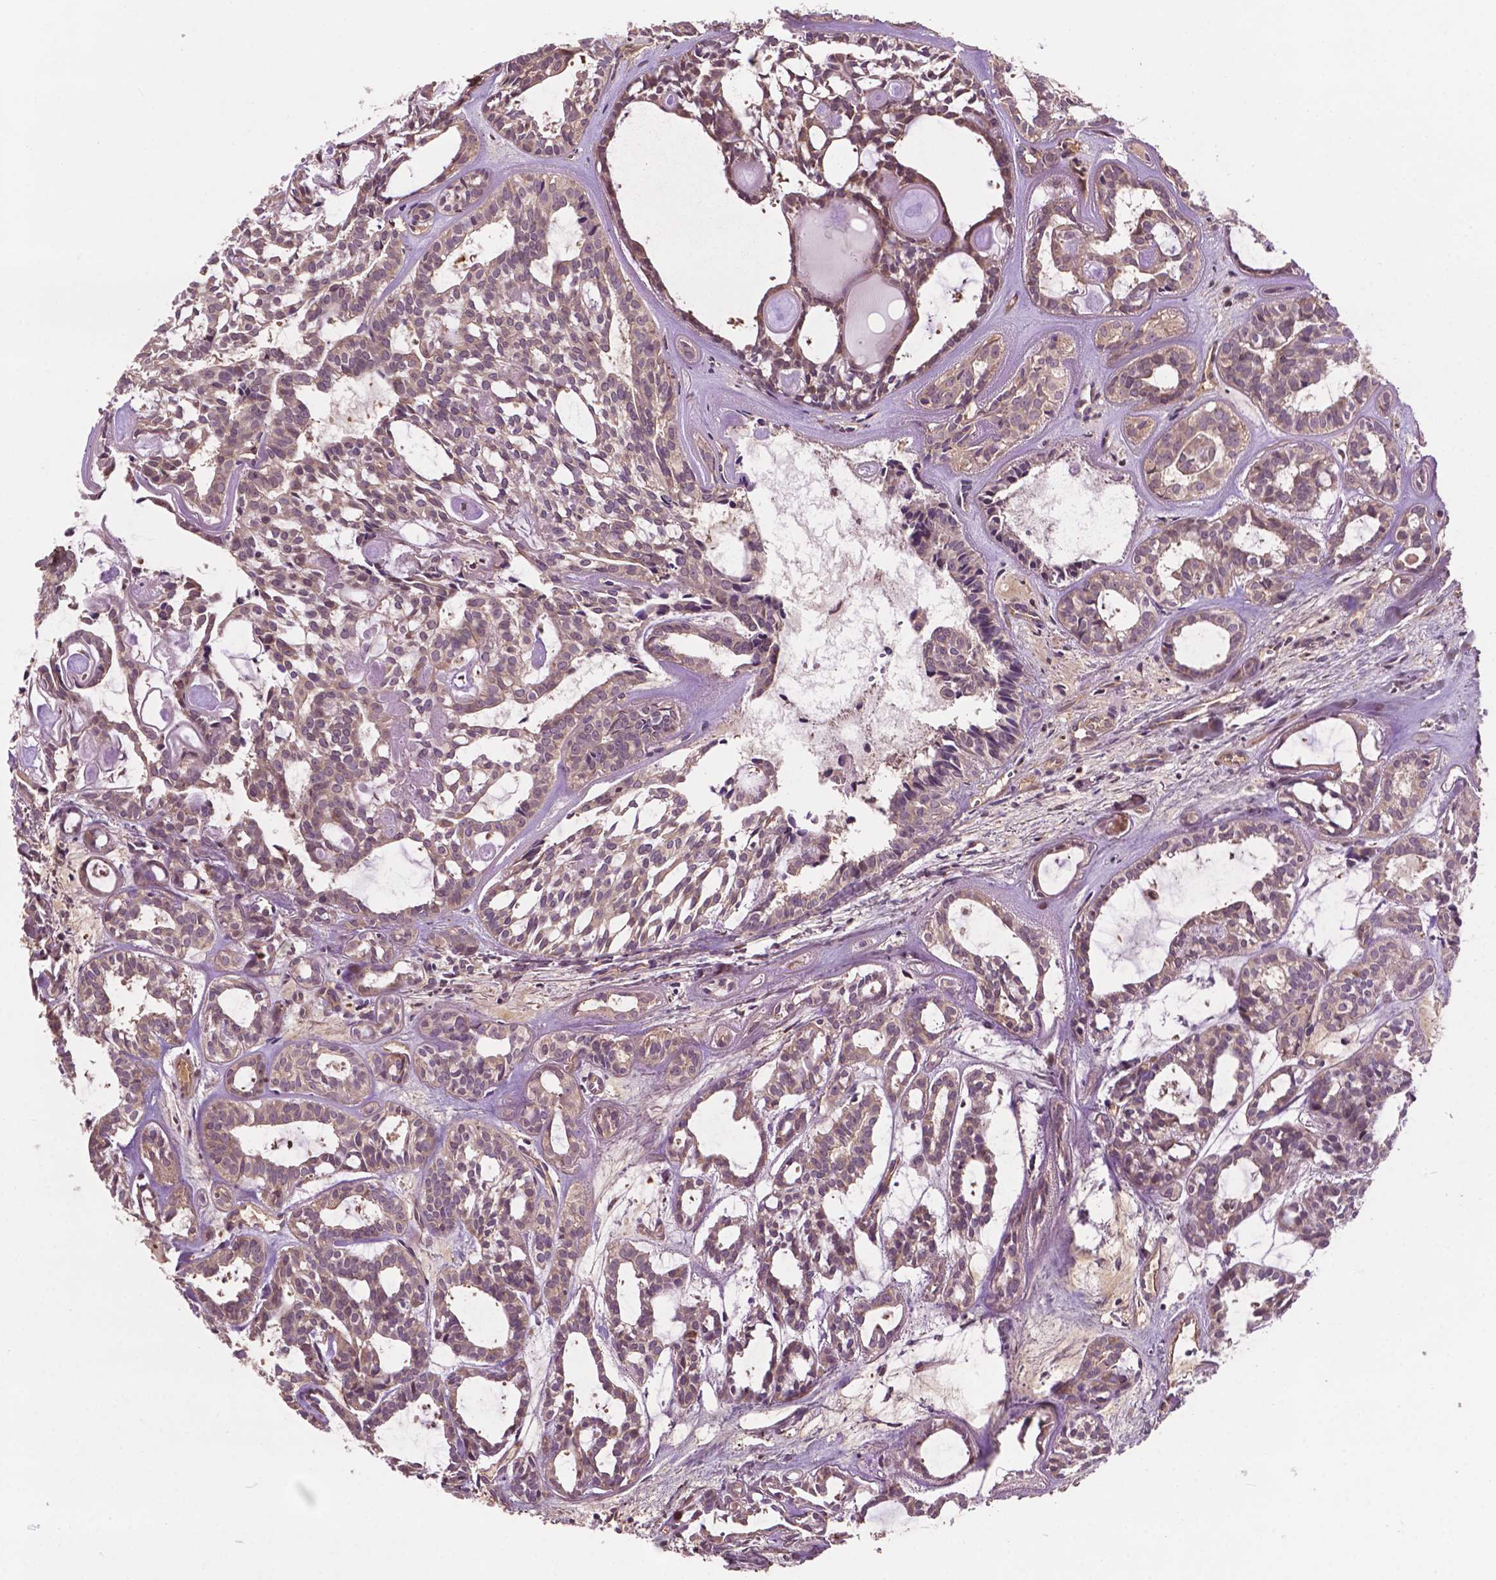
{"staining": {"intensity": "weak", "quantity": ">75%", "location": "cytoplasmic/membranous"}, "tissue": "head and neck cancer", "cell_type": "Tumor cells", "image_type": "cancer", "snomed": [{"axis": "morphology", "description": "Adenocarcinoma, NOS"}, {"axis": "topography", "description": "Head-Neck"}], "caption": "Immunohistochemical staining of human head and neck cancer demonstrates low levels of weak cytoplasmic/membranous staining in approximately >75% of tumor cells.", "gene": "GJA9", "patient": {"sex": "female", "age": 62}}